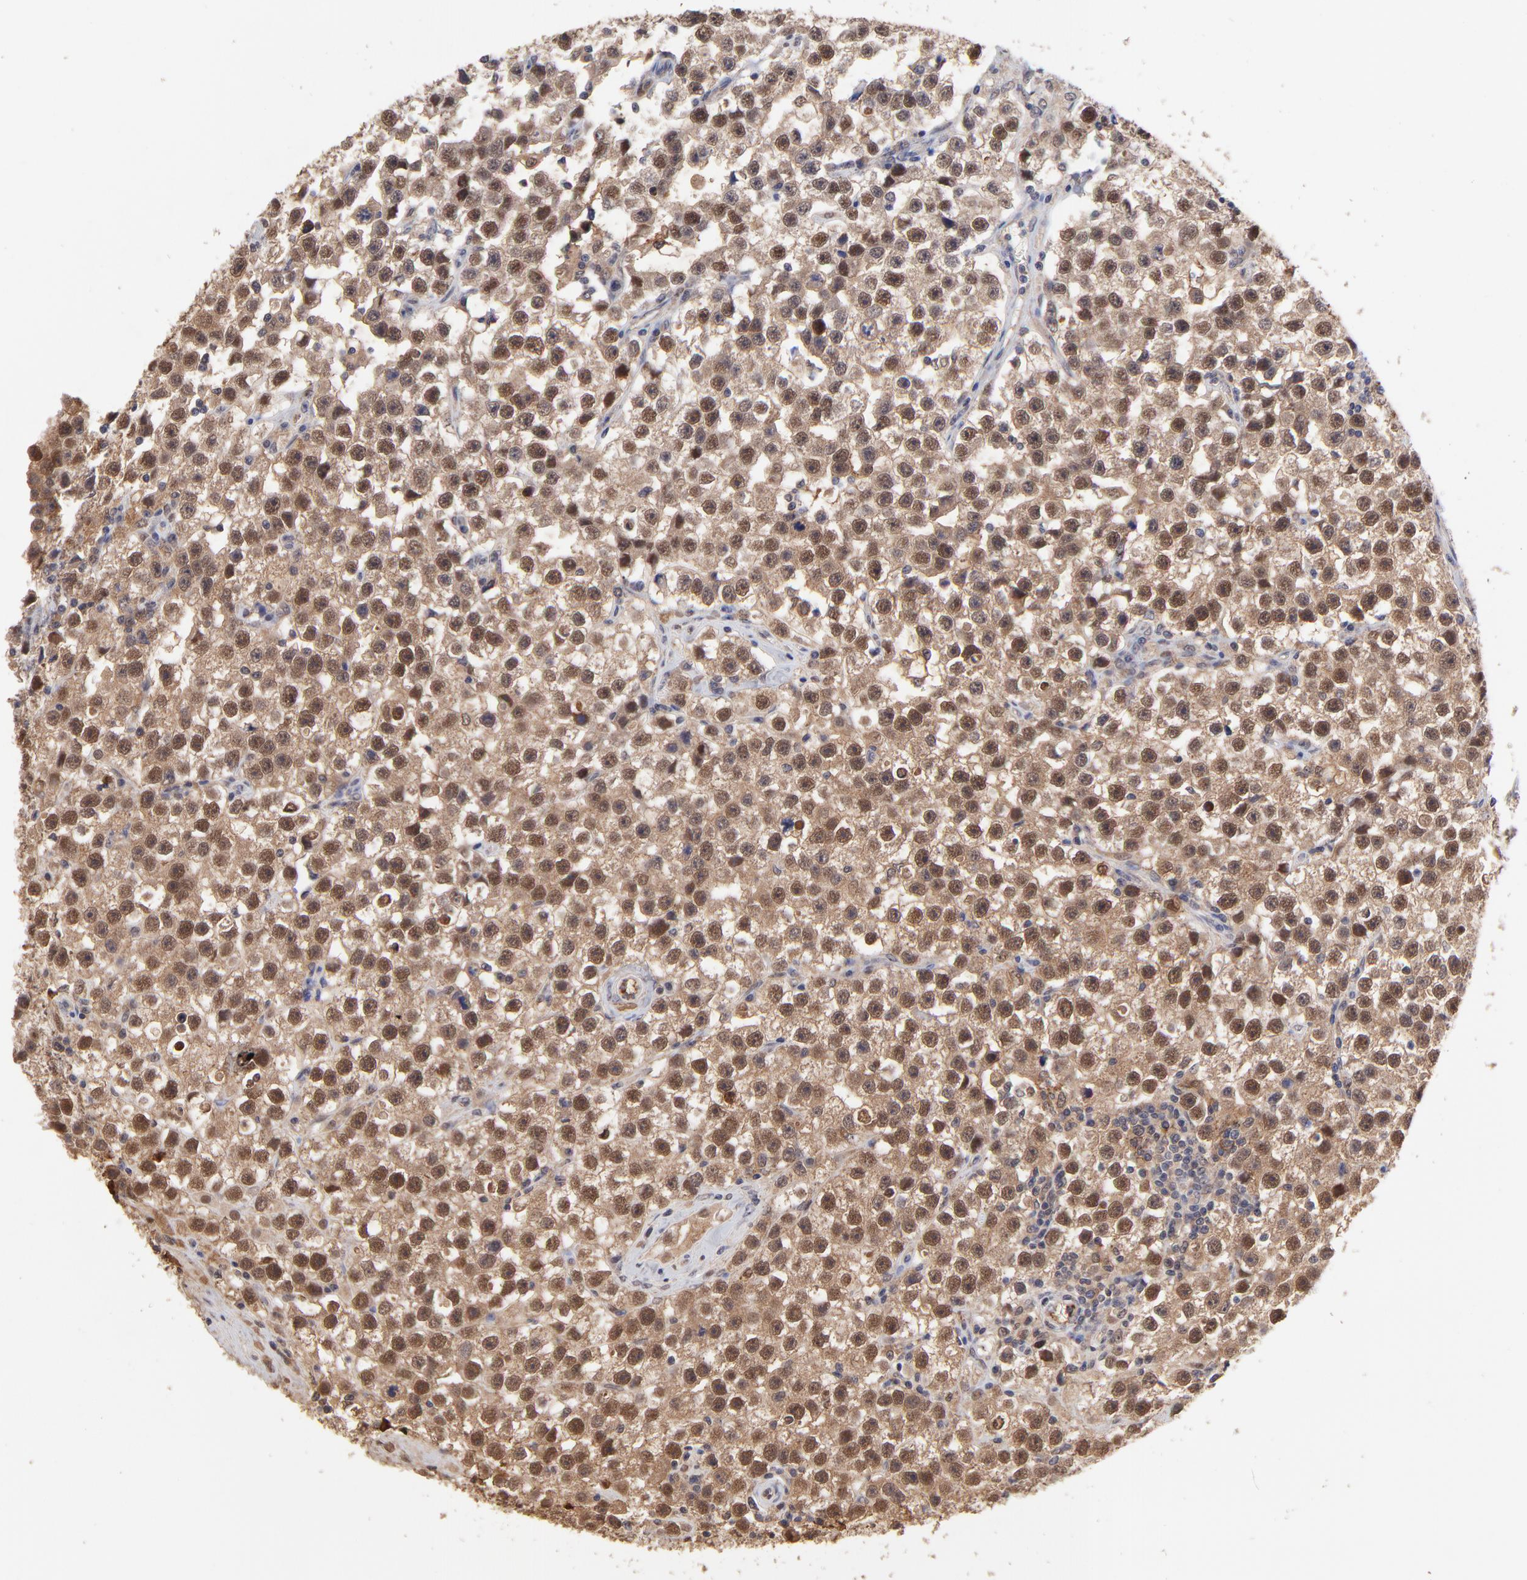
{"staining": {"intensity": "strong", "quantity": ">75%", "location": "cytoplasmic/membranous,nuclear"}, "tissue": "testis cancer", "cell_type": "Tumor cells", "image_type": "cancer", "snomed": [{"axis": "morphology", "description": "Seminoma, NOS"}, {"axis": "topography", "description": "Testis"}], "caption": "Testis cancer (seminoma) was stained to show a protein in brown. There is high levels of strong cytoplasmic/membranous and nuclear positivity in approximately >75% of tumor cells. (IHC, brightfield microscopy, high magnification).", "gene": "PSMD14", "patient": {"sex": "male", "age": 32}}